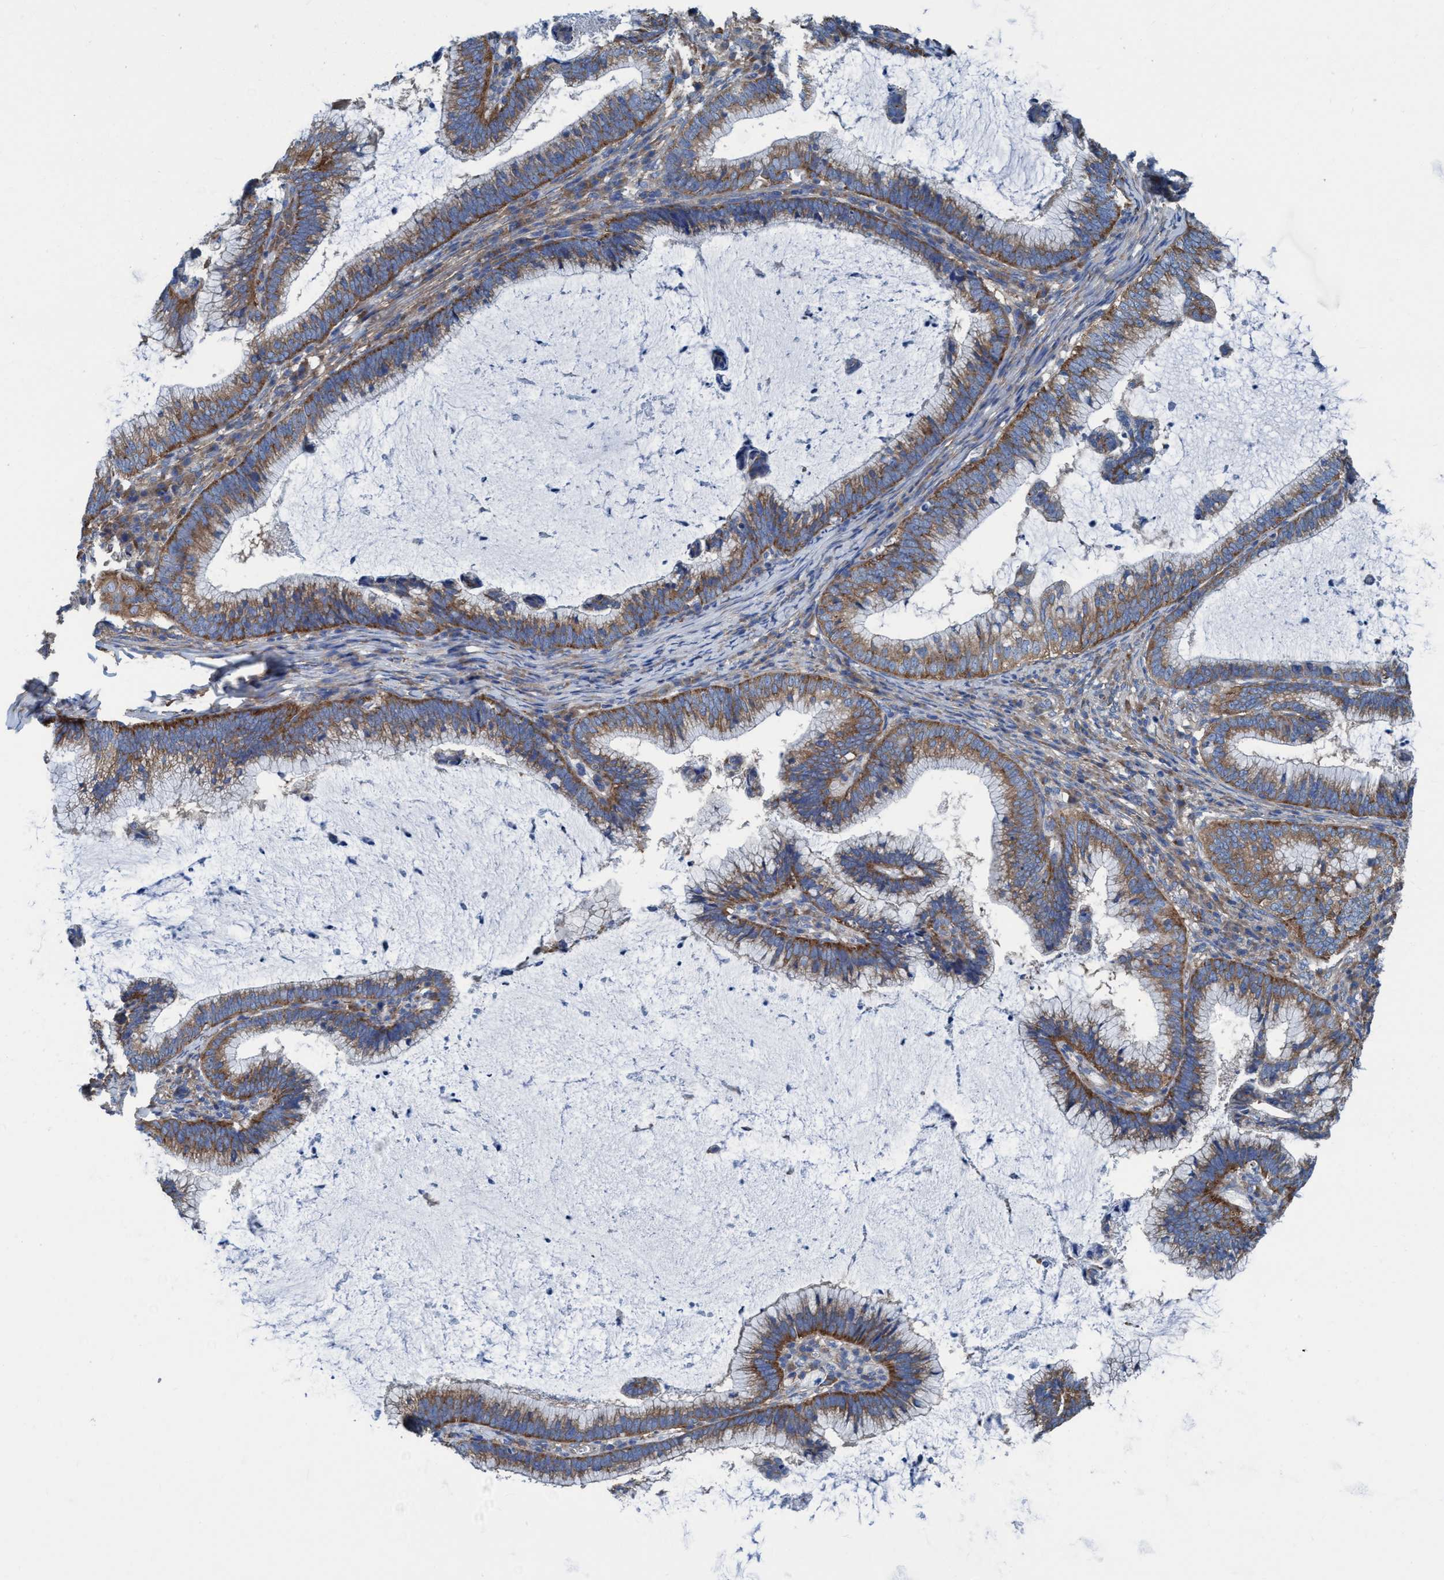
{"staining": {"intensity": "moderate", "quantity": ">75%", "location": "cytoplasmic/membranous"}, "tissue": "cervical cancer", "cell_type": "Tumor cells", "image_type": "cancer", "snomed": [{"axis": "morphology", "description": "Adenocarcinoma, NOS"}, {"axis": "topography", "description": "Cervix"}], "caption": "A brown stain labels moderate cytoplasmic/membranous staining of a protein in human adenocarcinoma (cervical) tumor cells.", "gene": "NMT1", "patient": {"sex": "female", "age": 36}}